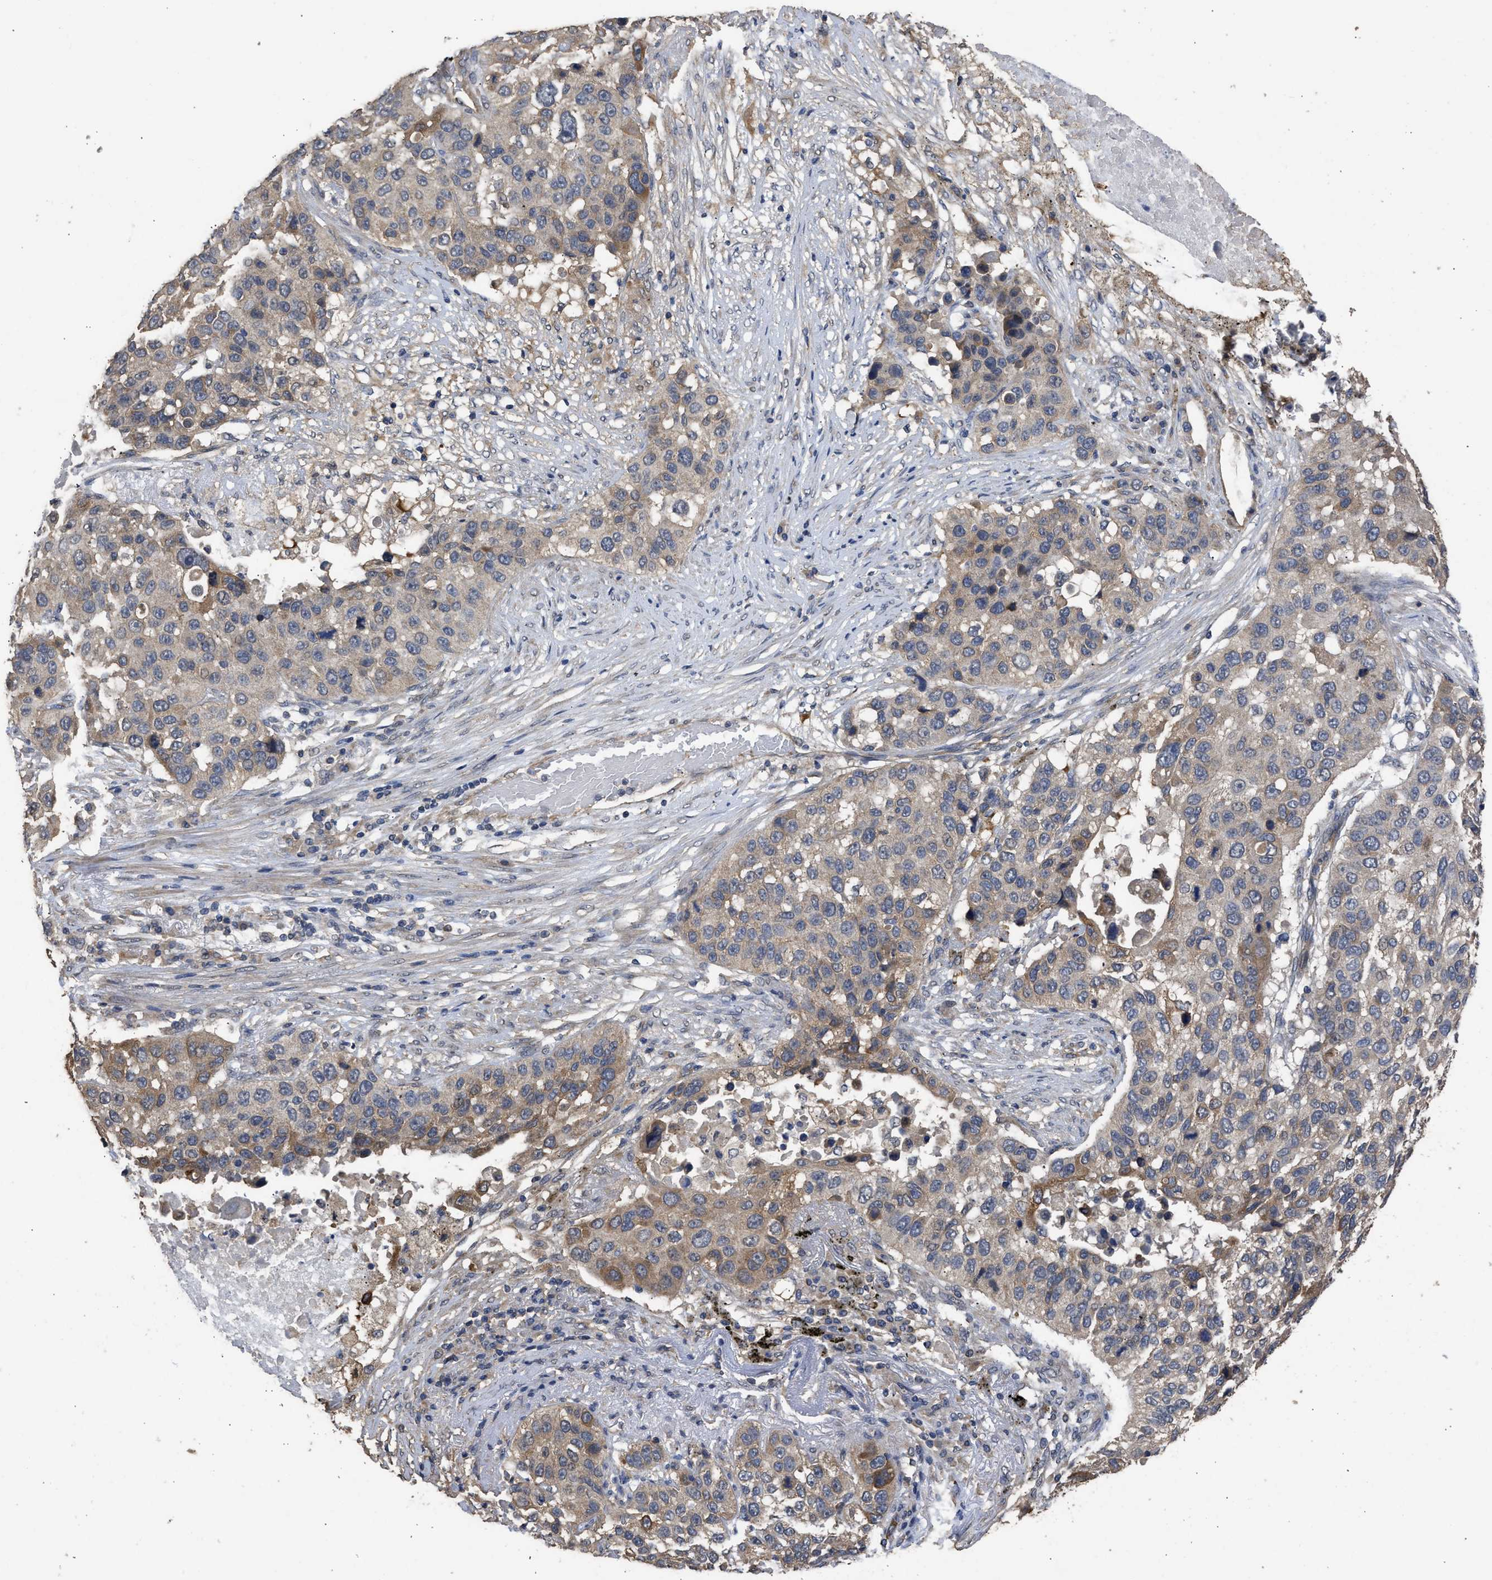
{"staining": {"intensity": "moderate", "quantity": "25%-75%", "location": "cytoplasmic/membranous"}, "tissue": "lung cancer", "cell_type": "Tumor cells", "image_type": "cancer", "snomed": [{"axis": "morphology", "description": "Squamous cell carcinoma, NOS"}, {"axis": "topography", "description": "Lung"}], "caption": "Immunohistochemical staining of lung cancer shows medium levels of moderate cytoplasmic/membranous protein expression in approximately 25%-75% of tumor cells. The staining is performed using DAB brown chromogen to label protein expression. The nuclei are counter-stained blue using hematoxylin.", "gene": "SPINT2", "patient": {"sex": "male", "age": 57}}